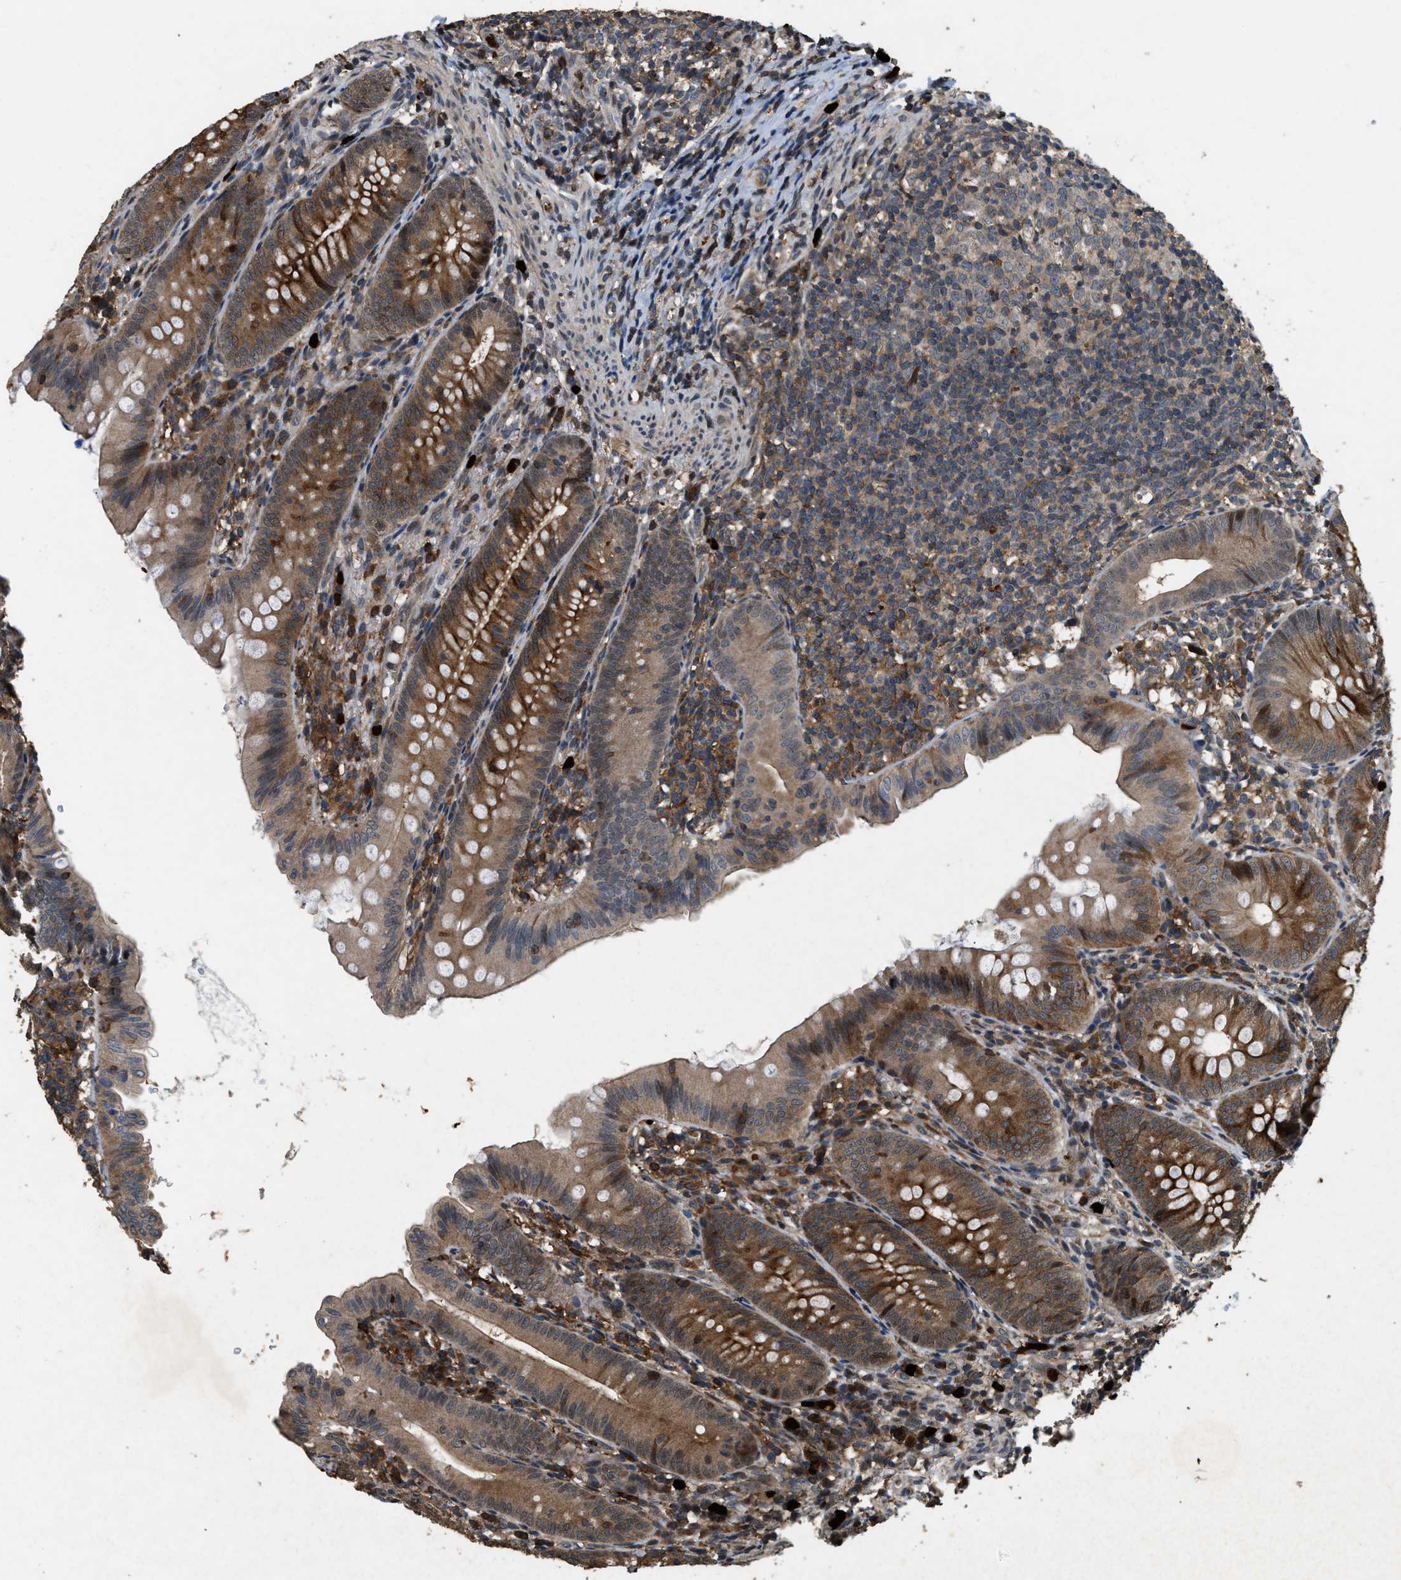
{"staining": {"intensity": "strong", "quantity": ">75%", "location": "cytoplasmic/membranous"}, "tissue": "appendix", "cell_type": "Glandular cells", "image_type": "normal", "snomed": [{"axis": "morphology", "description": "Normal tissue, NOS"}, {"axis": "topography", "description": "Appendix"}], "caption": "Benign appendix displays strong cytoplasmic/membranous staining in approximately >75% of glandular cells.", "gene": "RNF141", "patient": {"sex": "male", "age": 1}}